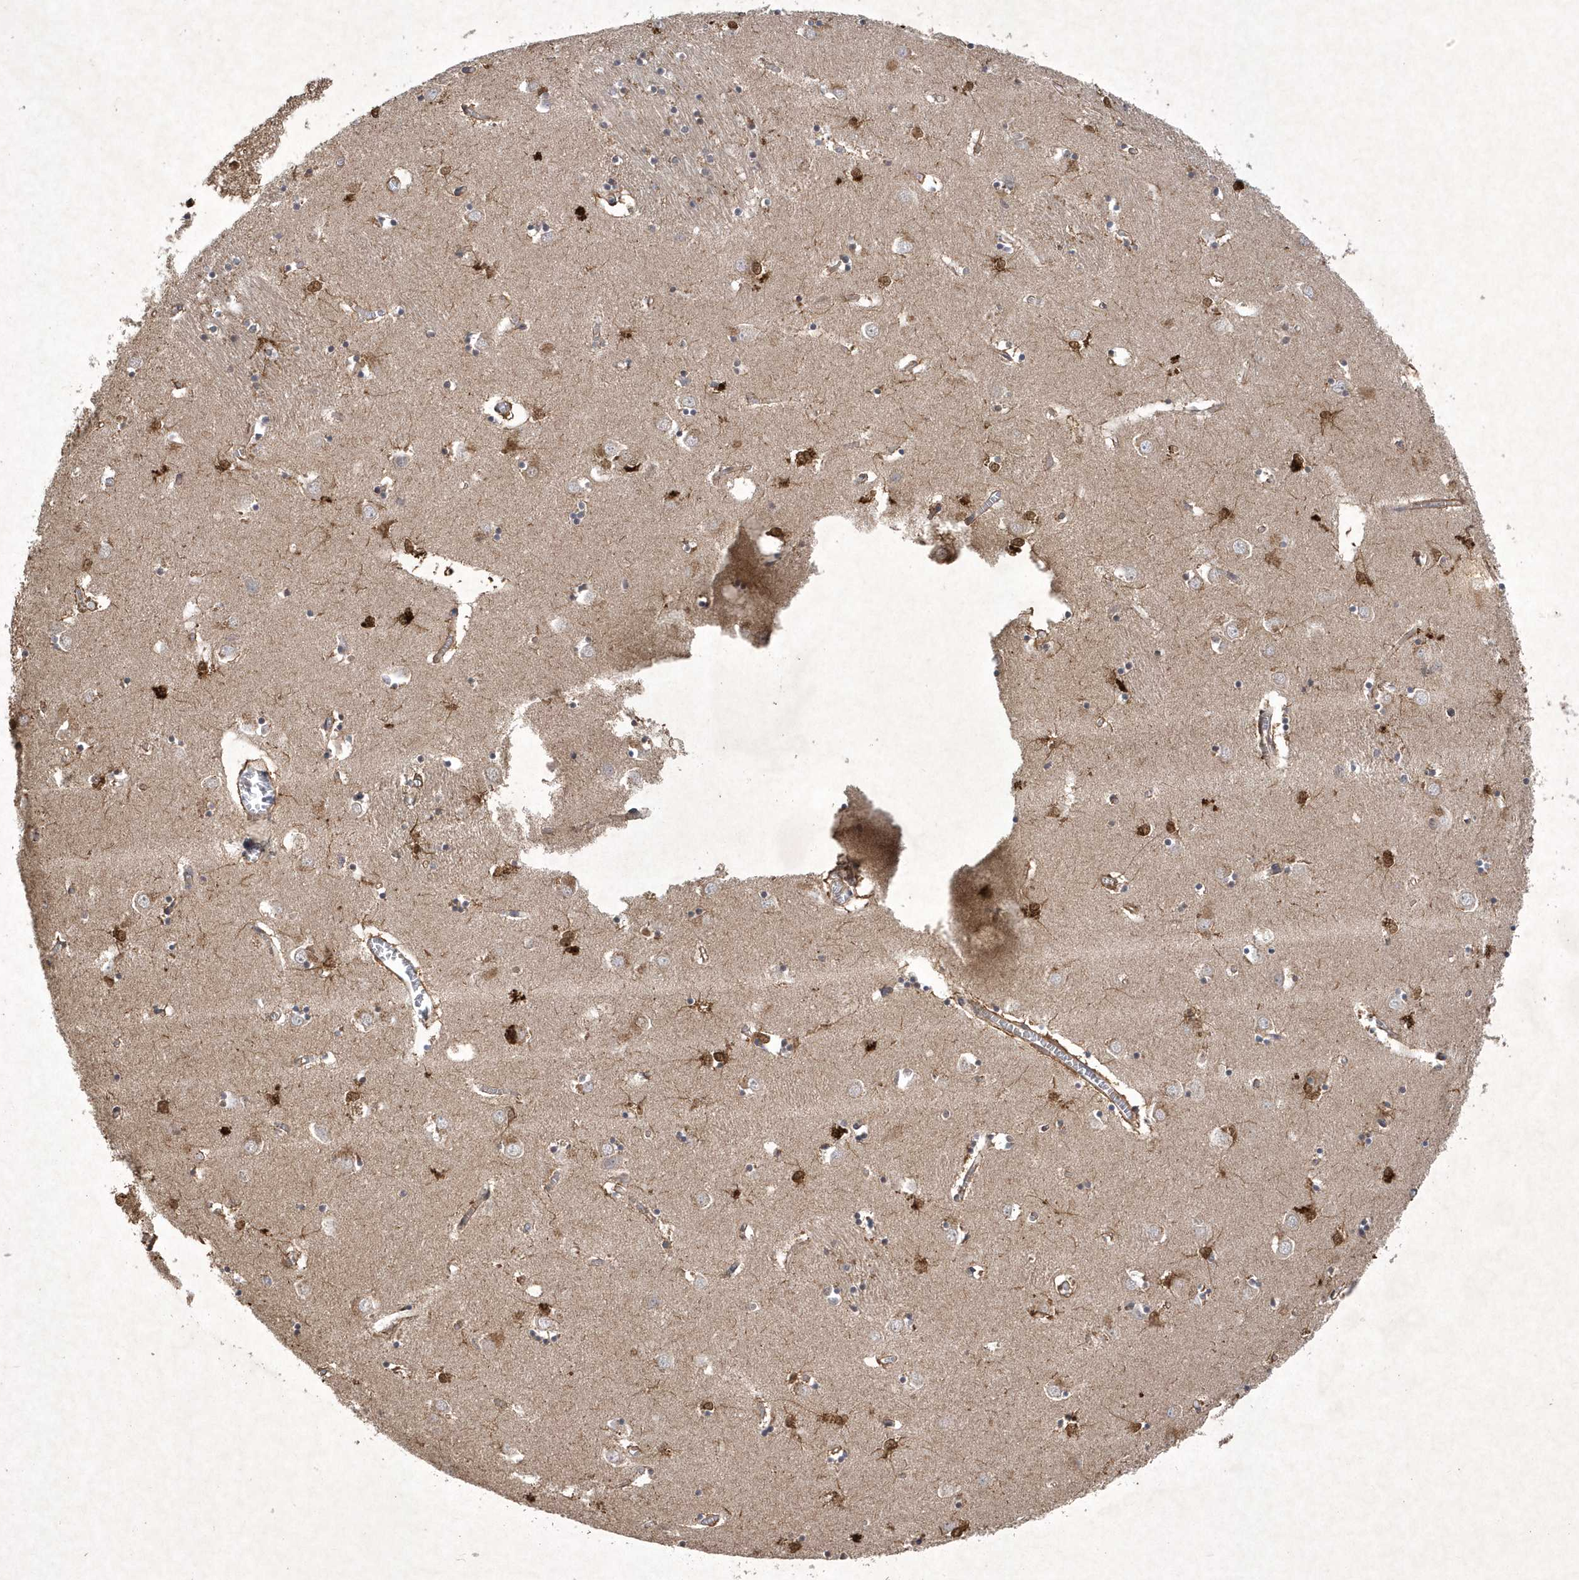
{"staining": {"intensity": "moderate", "quantity": "25%-75%", "location": "cytoplasmic/membranous,nuclear"}, "tissue": "caudate", "cell_type": "Glial cells", "image_type": "normal", "snomed": [{"axis": "morphology", "description": "Normal tissue, NOS"}, {"axis": "topography", "description": "Lateral ventricle wall"}], "caption": "Benign caudate reveals moderate cytoplasmic/membranous,nuclear positivity in about 25%-75% of glial cells (IHC, brightfield microscopy, high magnification)..", "gene": "AKR7A2", "patient": {"sex": "male", "age": 70}}